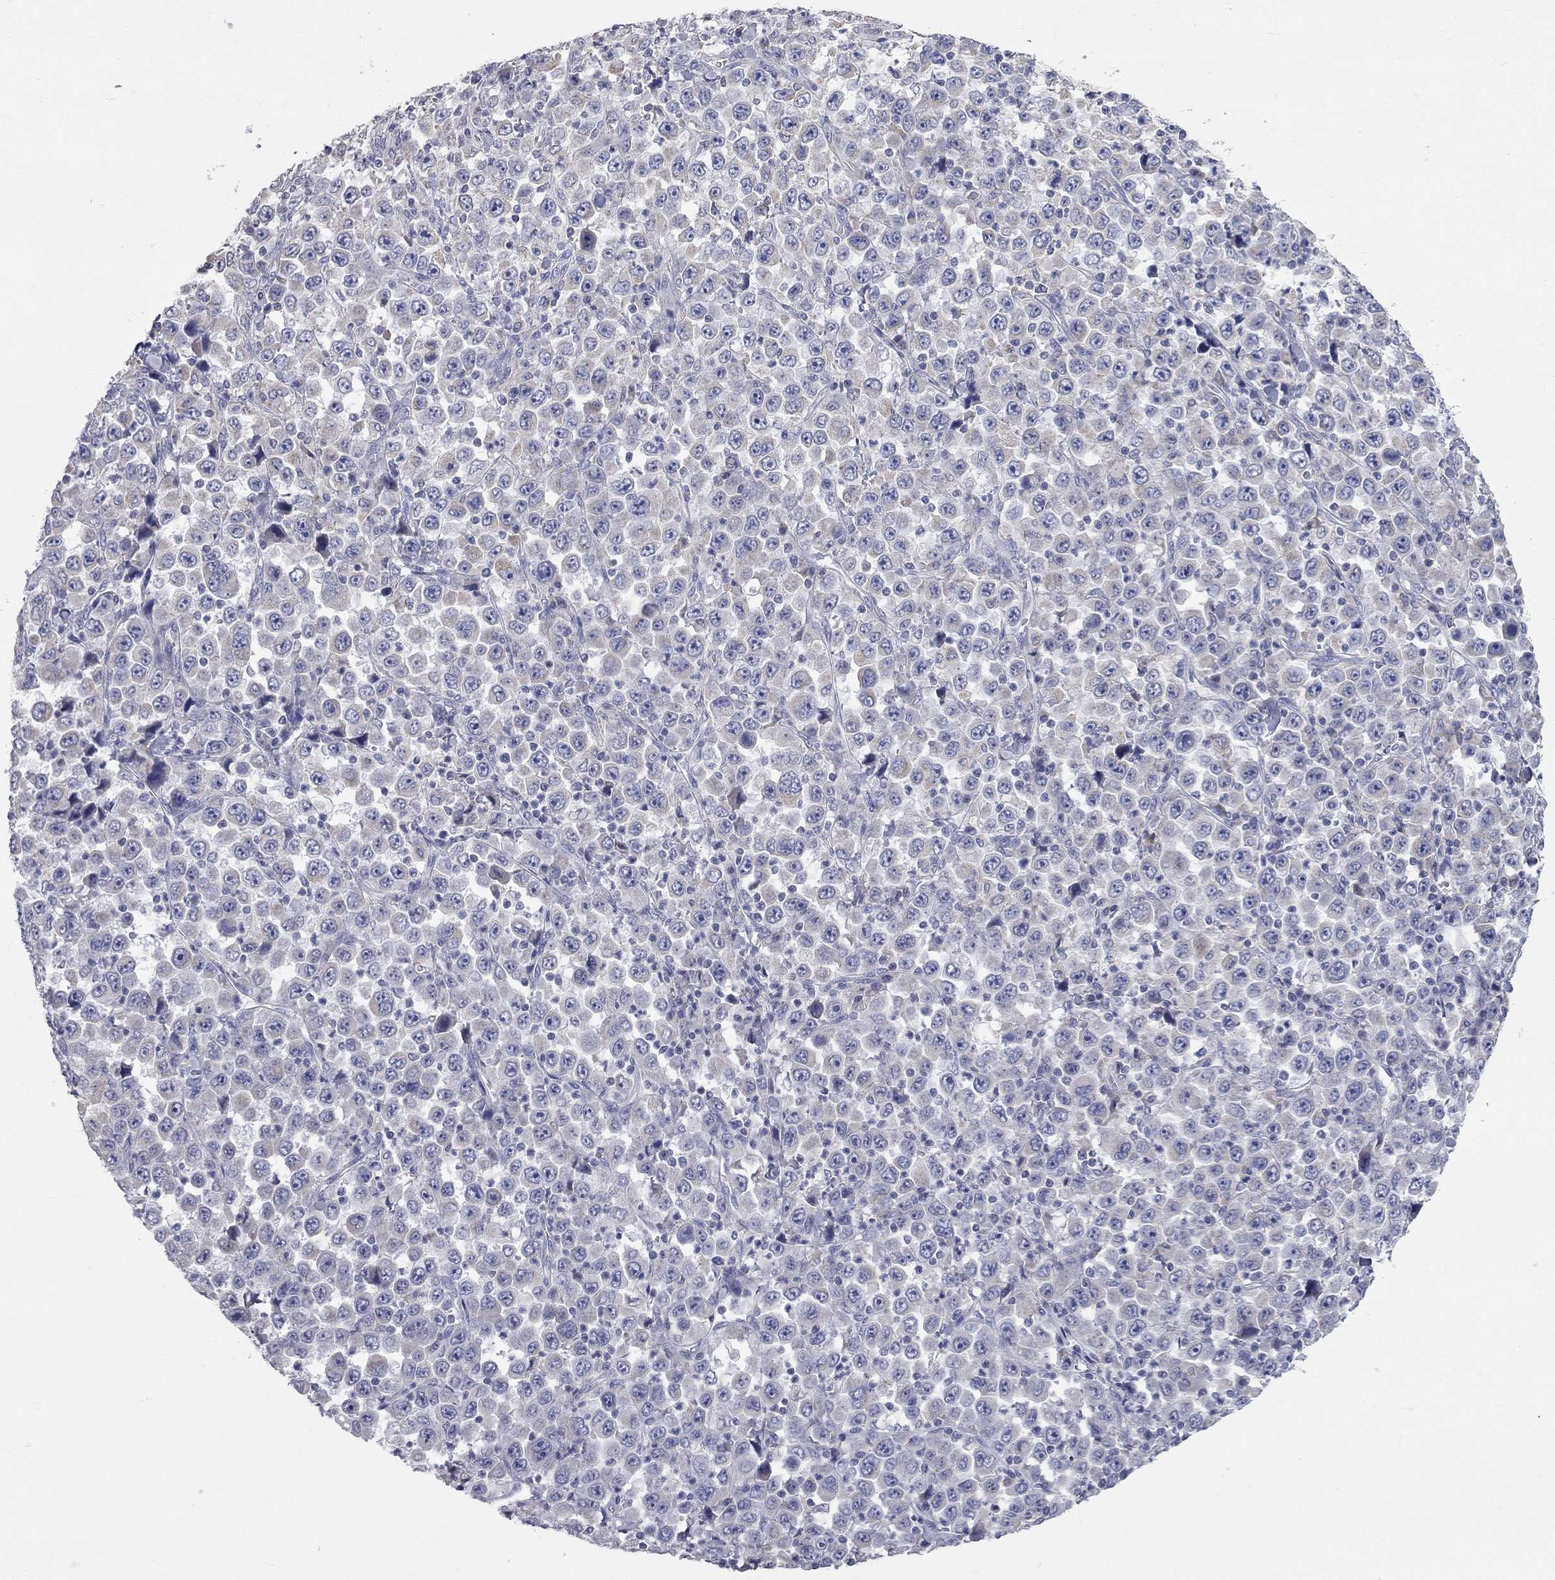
{"staining": {"intensity": "negative", "quantity": "none", "location": "none"}, "tissue": "stomach cancer", "cell_type": "Tumor cells", "image_type": "cancer", "snomed": [{"axis": "morphology", "description": "Normal tissue, NOS"}, {"axis": "morphology", "description": "Adenocarcinoma, NOS"}, {"axis": "topography", "description": "Stomach, upper"}, {"axis": "topography", "description": "Stomach"}], "caption": "The immunohistochemistry (IHC) histopathology image has no significant staining in tumor cells of stomach cancer (adenocarcinoma) tissue.", "gene": "CFAP161", "patient": {"sex": "male", "age": 59}}